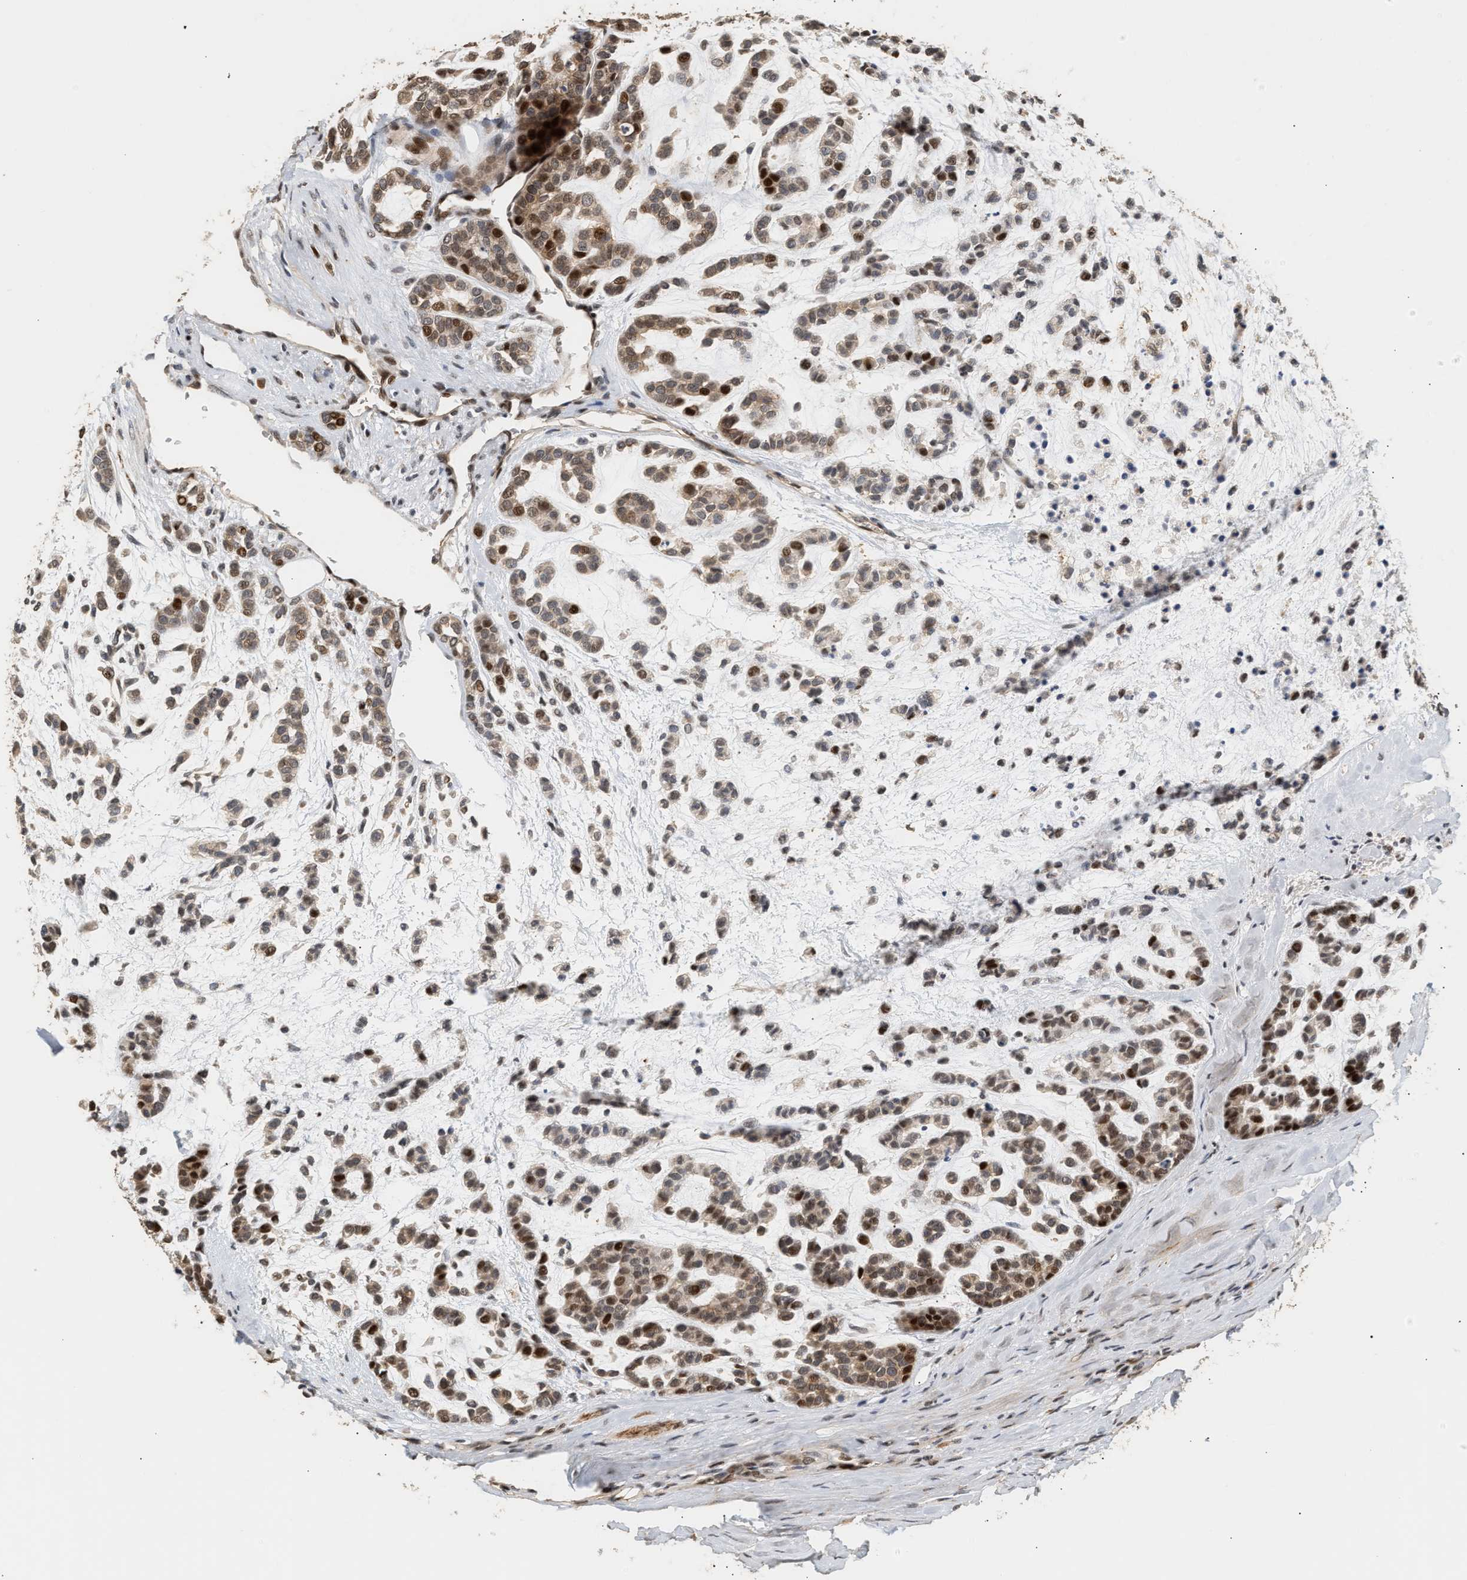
{"staining": {"intensity": "strong", "quantity": ">75%", "location": "cytoplasmic/membranous,nuclear"}, "tissue": "head and neck cancer", "cell_type": "Tumor cells", "image_type": "cancer", "snomed": [{"axis": "morphology", "description": "Adenocarcinoma, NOS"}, {"axis": "morphology", "description": "Adenoma, NOS"}, {"axis": "topography", "description": "Head-Neck"}], "caption": "Adenoma (head and neck) stained for a protein (brown) demonstrates strong cytoplasmic/membranous and nuclear positive expression in approximately >75% of tumor cells.", "gene": "PLXND1", "patient": {"sex": "female", "age": 55}}